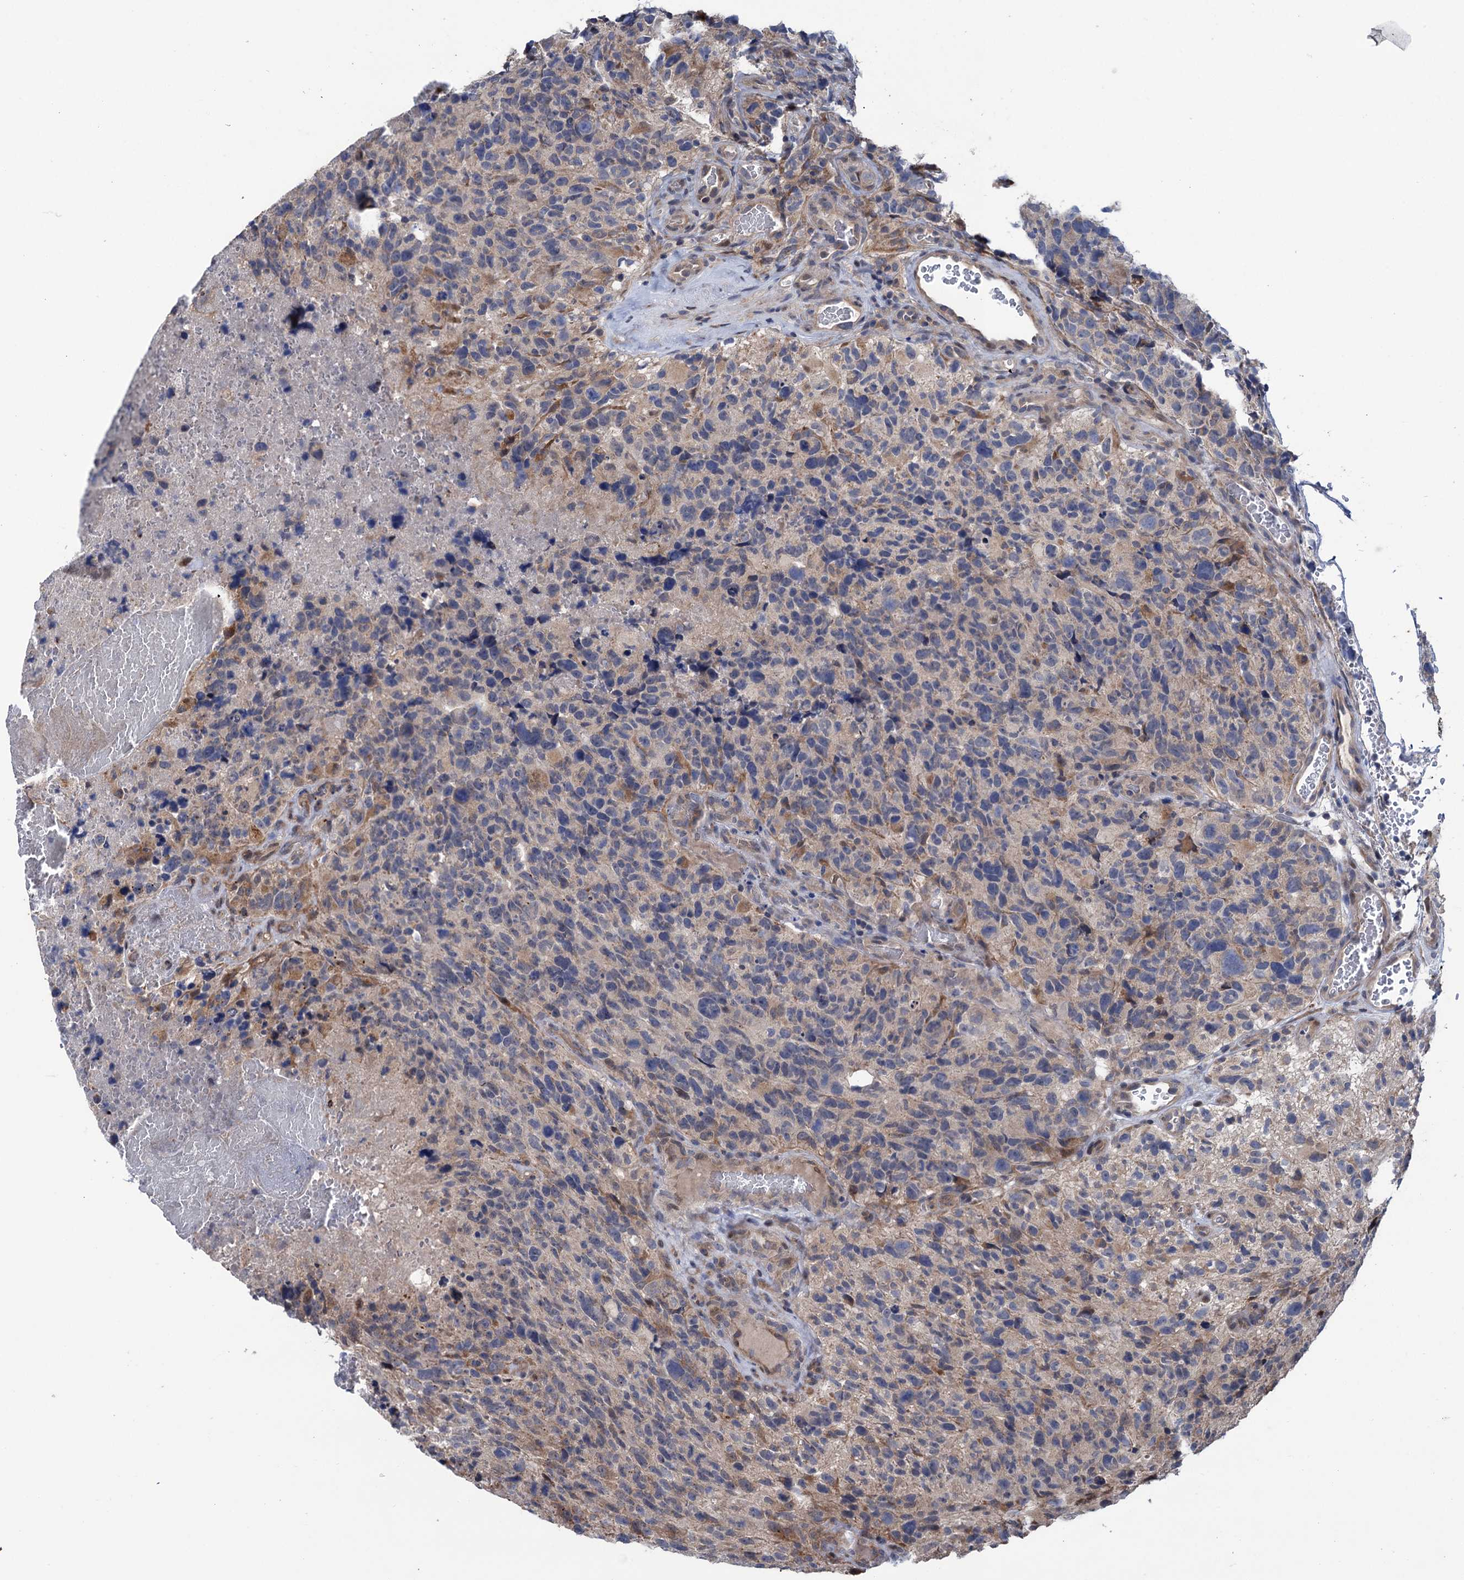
{"staining": {"intensity": "negative", "quantity": "none", "location": "none"}, "tissue": "glioma", "cell_type": "Tumor cells", "image_type": "cancer", "snomed": [{"axis": "morphology", "description": "Glioma, malignant, High grade"}, {"axis": "topography", "description": "Brain"}], "caption": "An immunohistochemistry (IHC) histopathology image of glioma is shown. There is no staining in tumor cells of glioma. Brightfield microscopy of IHC stained with DAB (brown) and hematoxylin (blue), captured at high magnification.", "gene": "UBR1", "patient": {"sex": "male", "age": 69}}